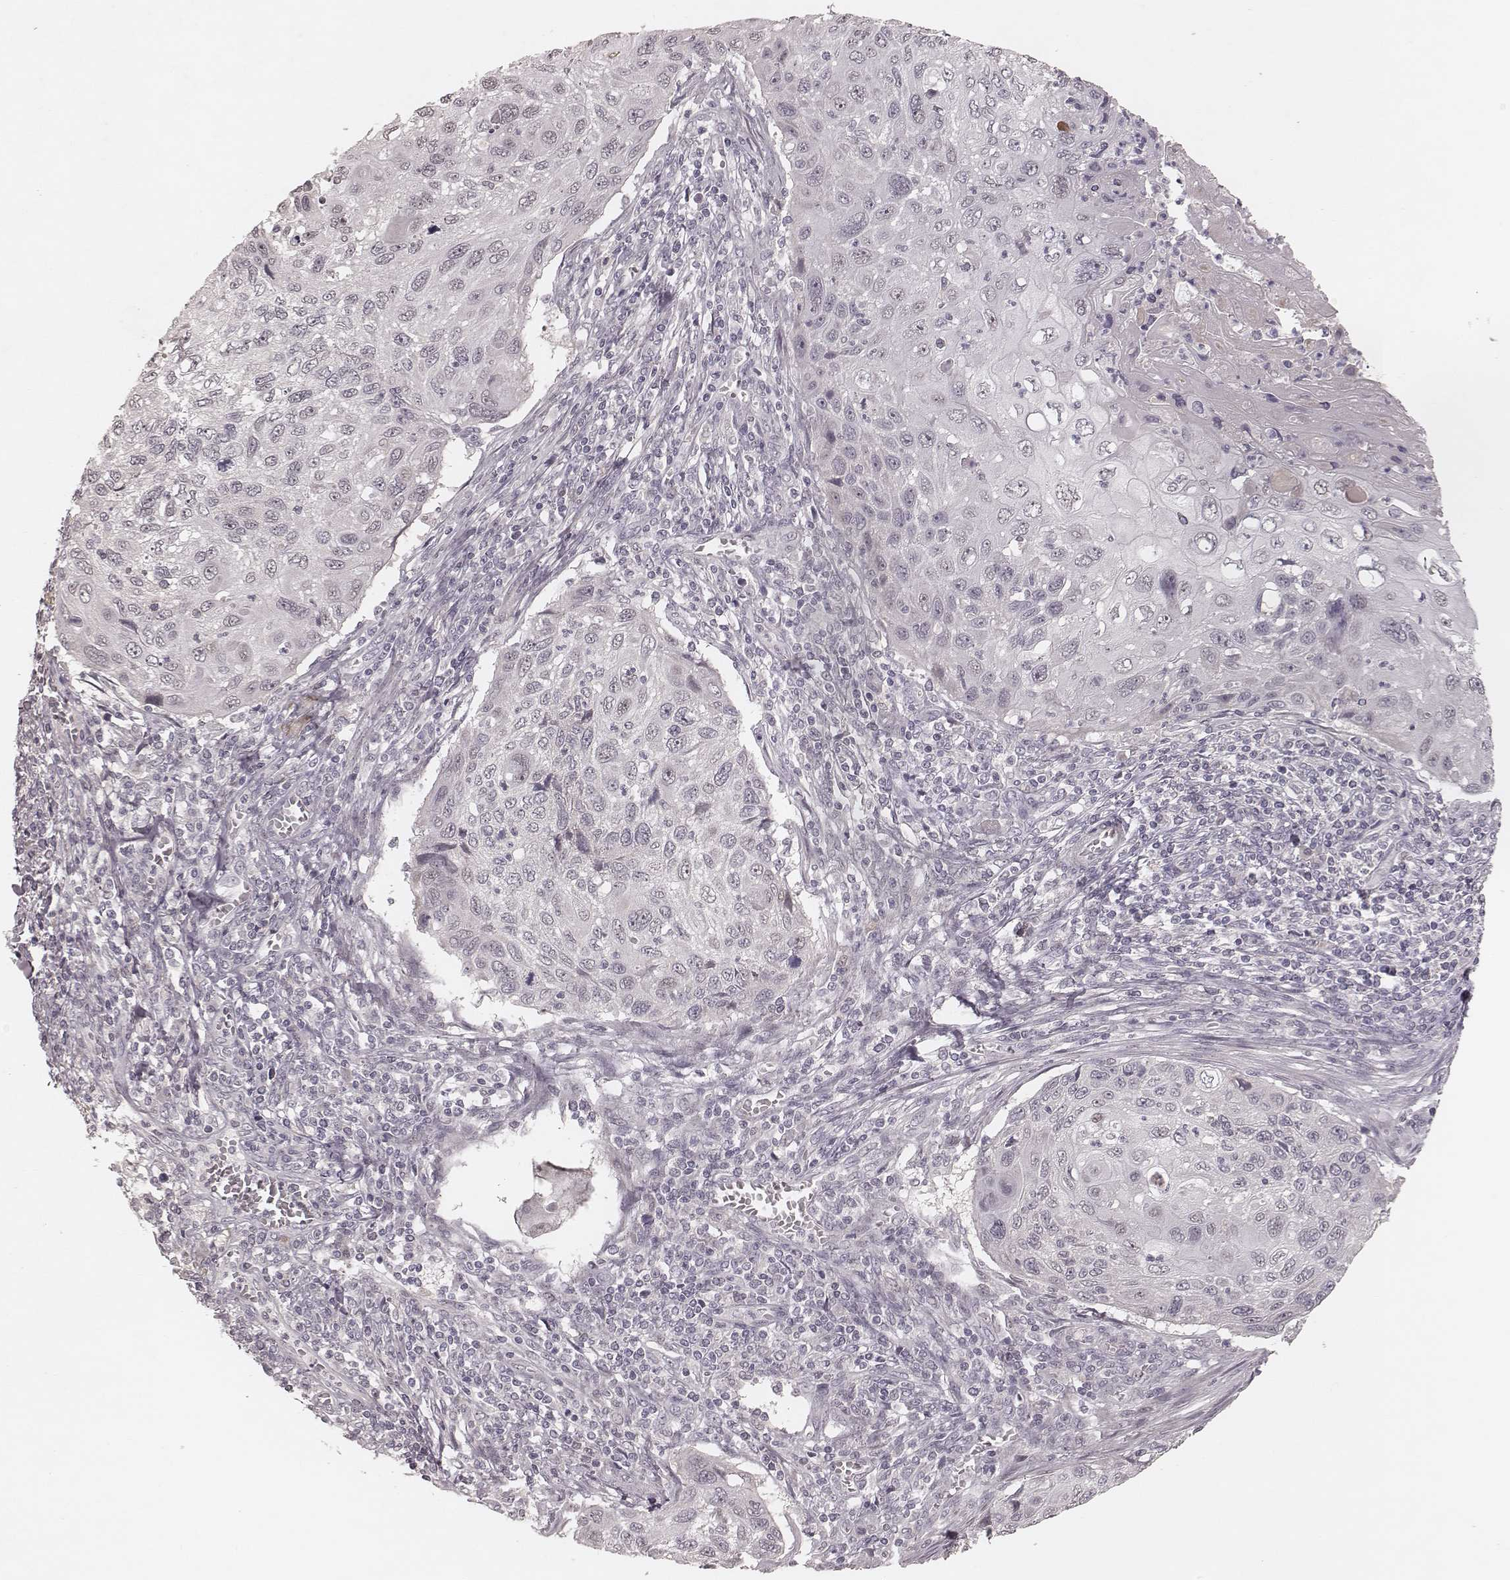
{"staining": {"intensity": "negative", "quantity": "none", "location": "none"}, "tissue": "cervical cancer", "cell_type": "Tumor cells", "image_type": "cancer", "snomed": [{"axis": "morphology", "description": "Squamous cell carcinoma, NOS"}, {"axis": "topography", "description": "Cervix"}], "caption": "Tumor cells are negative for brown protein staining in squamous cell carcinoma (cervical).", "gene": "FAM13B", "patient": {"sex": "female", "age": 70}}